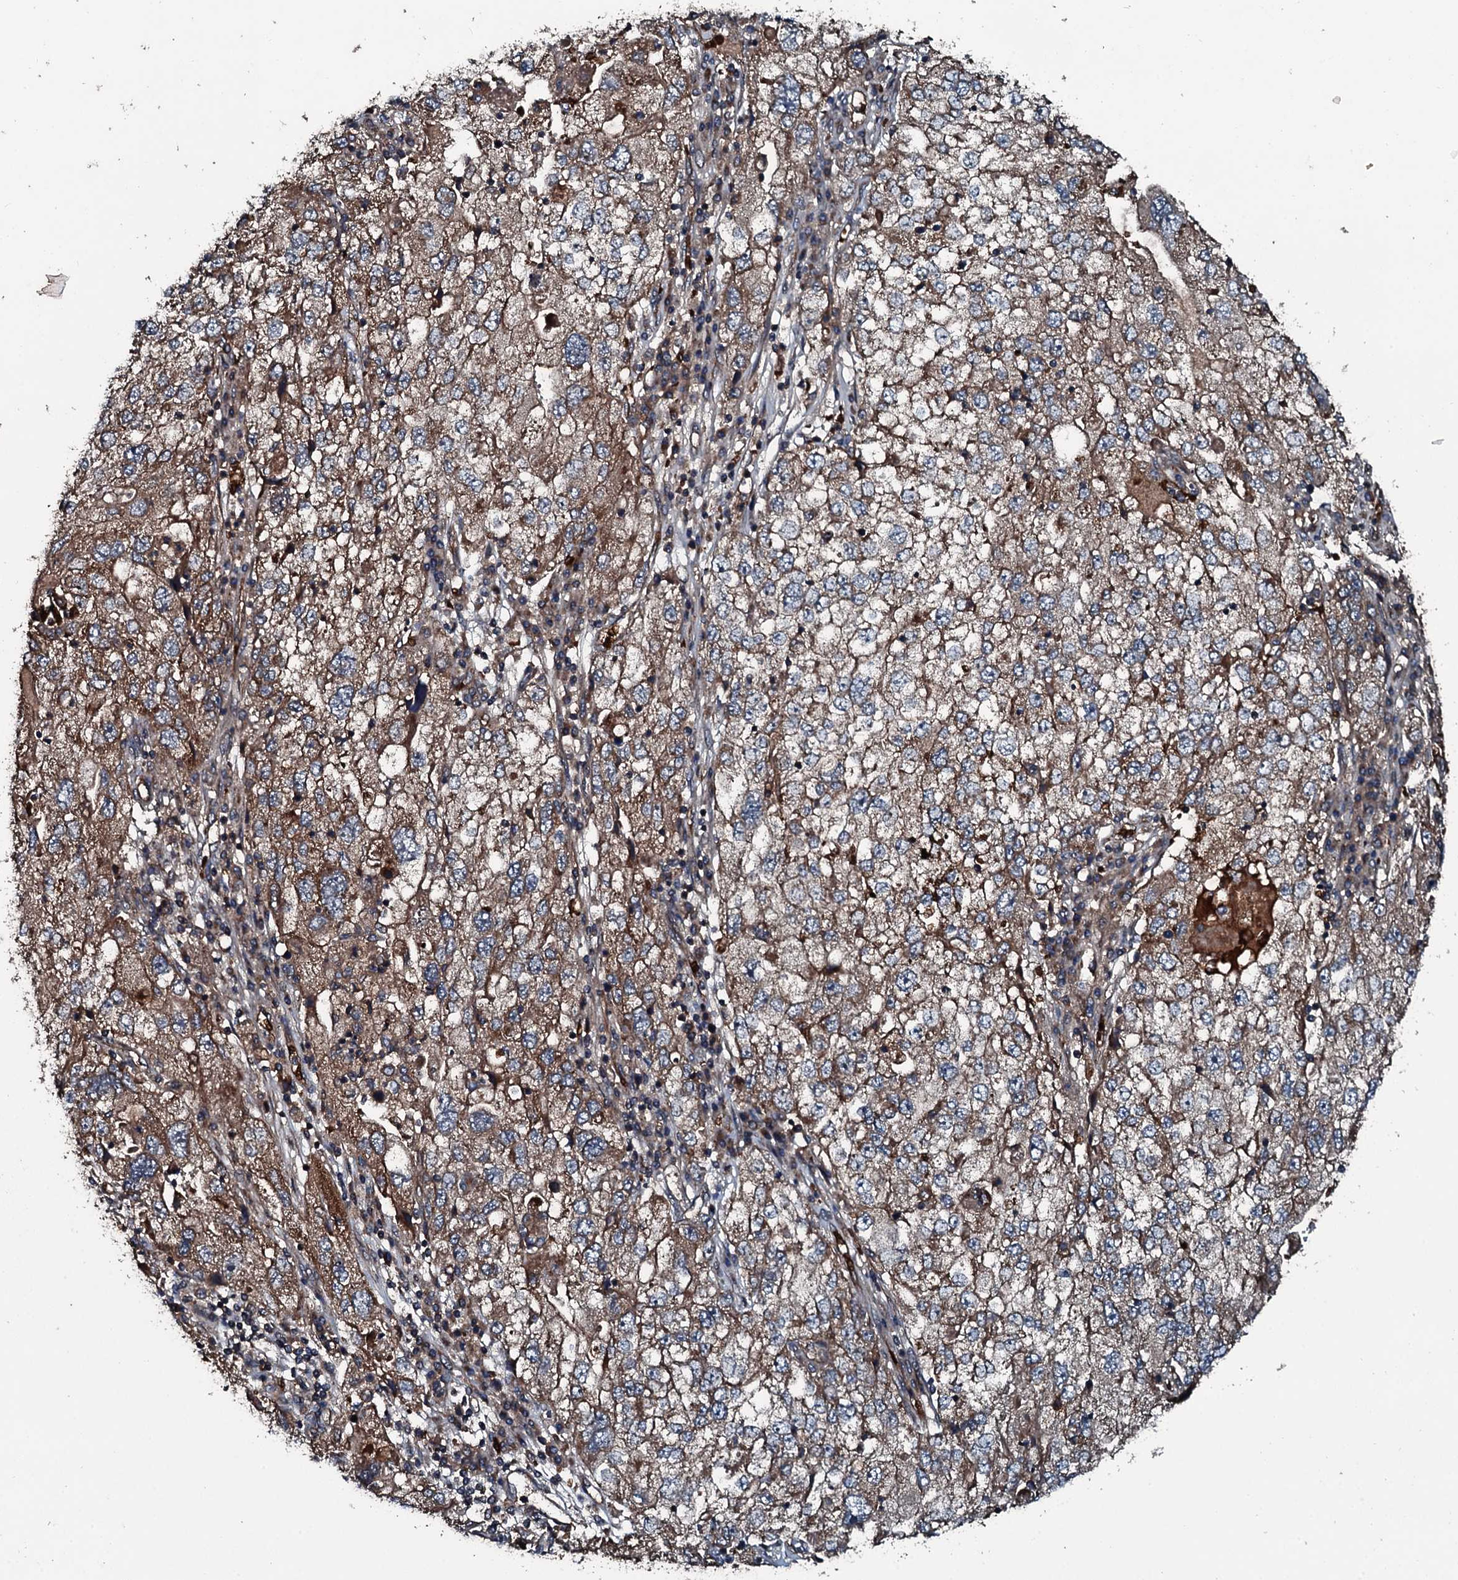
{"staining": {"intensity": "moderate", "quantity": ">75%", "location": "cytoplasmic/membranous"}, "tissue": "endometrial cancer", "cell_type": "Tumor cells", "image_type": "cancer", "snomed": [{"axis": "morphology", "description": "Adenocarcinoma, NOS"}, {"axis": "topography", "description": "Endometrium"}], "caption": "High-power microscopy captured an IHC photomicrograph of adenocarcinoma (endometrial), revealing moderate cytoplasmic/membranous positivity in approximately >75% of tumor cells.", "gene": "TRIM7", "patient": {"sex": "female", "age": 49}}